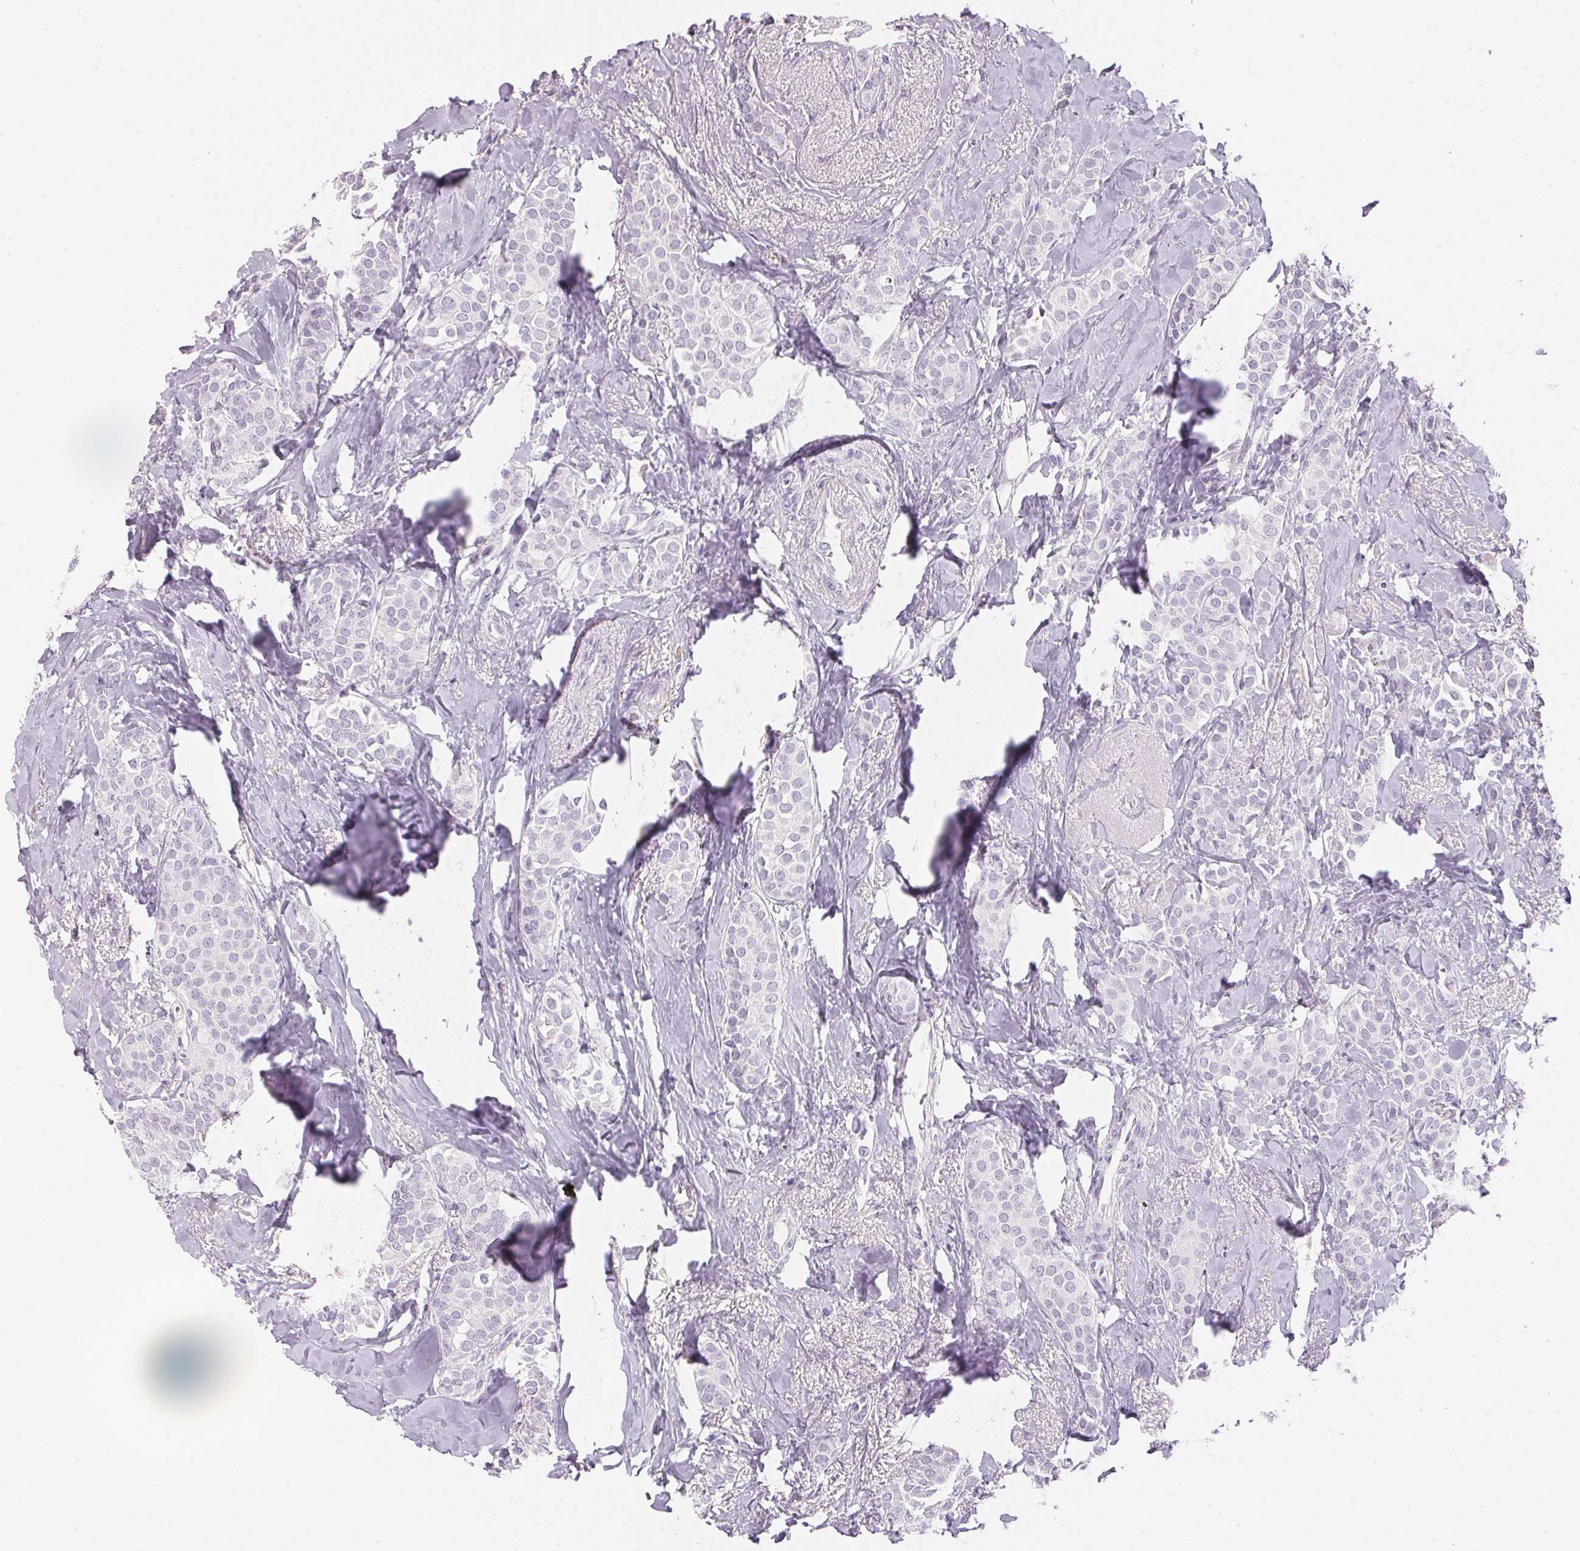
{"staining": {"intensity": "negative", "quantity": "none", "location": "none"}, "tissue": "breast cancer", "cell_type": "Tumor cells", "image_type": "cancer", "snomed": [{"axis": "morphology", "description": "Duct carcinoma"}, {"axis": "topography", "description": "Breast"}], "caption": "IHC histopathology image of neoplastic tissue: human breast cancer stained with DAB demonstrates no significant protein staining in tumor cells.", "gene": "CADPS", "patient": {"sex": "female", "age": 79}}